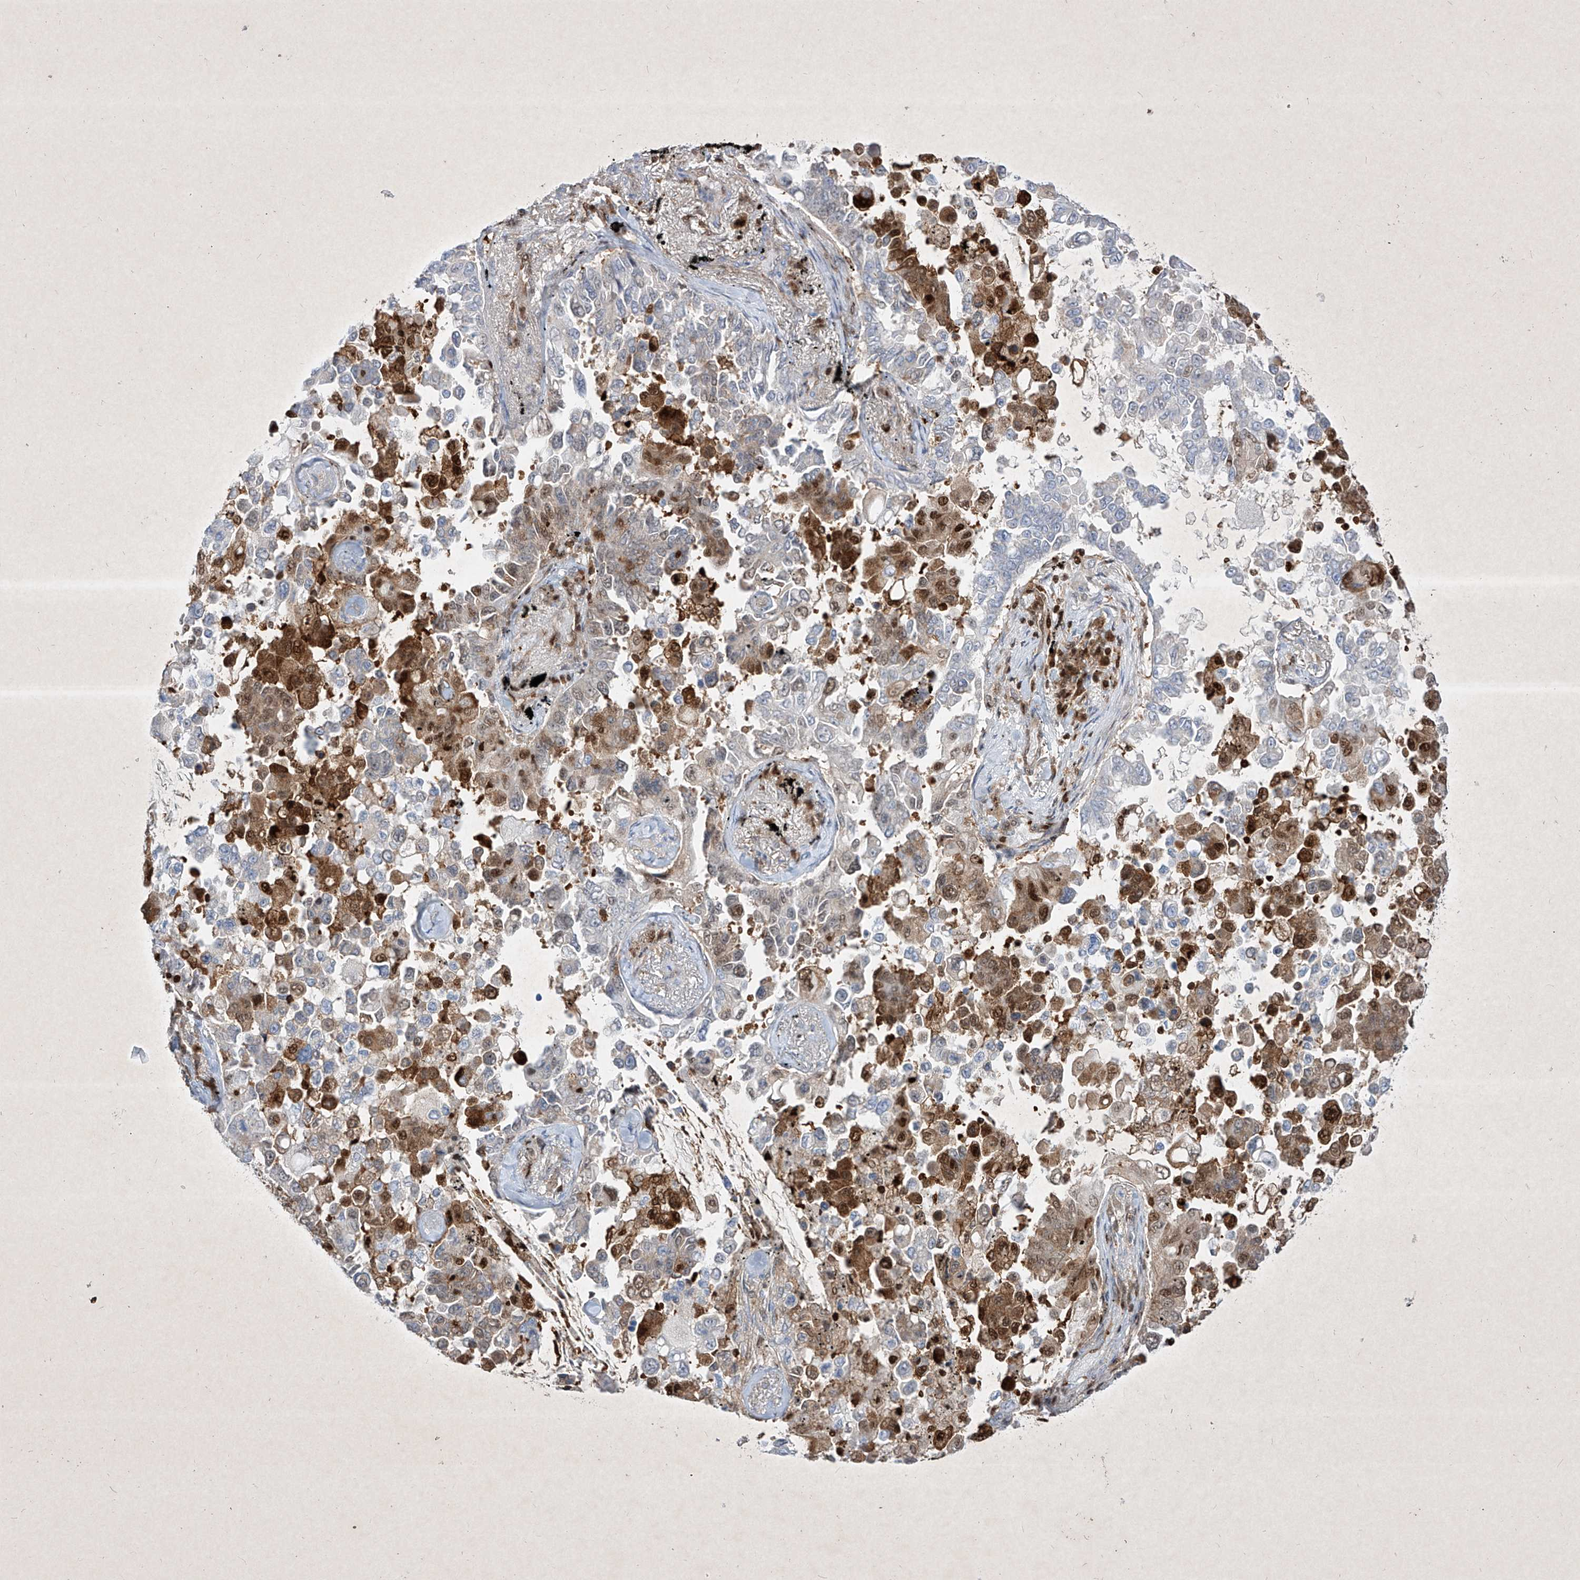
{"staining": {"intensity": "moderate", "quantity": "<25%", "location": "cytoplasmic/membranous,nuclear"}, "tissue": "lung cancer", "cell_type": "Tumor cells", "image_type": "cancer", "snomed": [{"axis": "morphology", "description": "Adenocarcinoma, NOS"}, {"axis": "topography", "description": "Lung"}], "caption": "Immunohistochemistry (IHC) (DAB) staining of adenocarcinoma (lung) reveals moderate cytoplasmic/membranous and nuclear protein positivity in about <25% of tumor cells. The staining is performed using DAB brown chromogen to label protein expression. The nuclei are counter-stained blue using hematoxylin.", "gene": "PSMB10", "patient": {"sex": "female", "age": 67}}